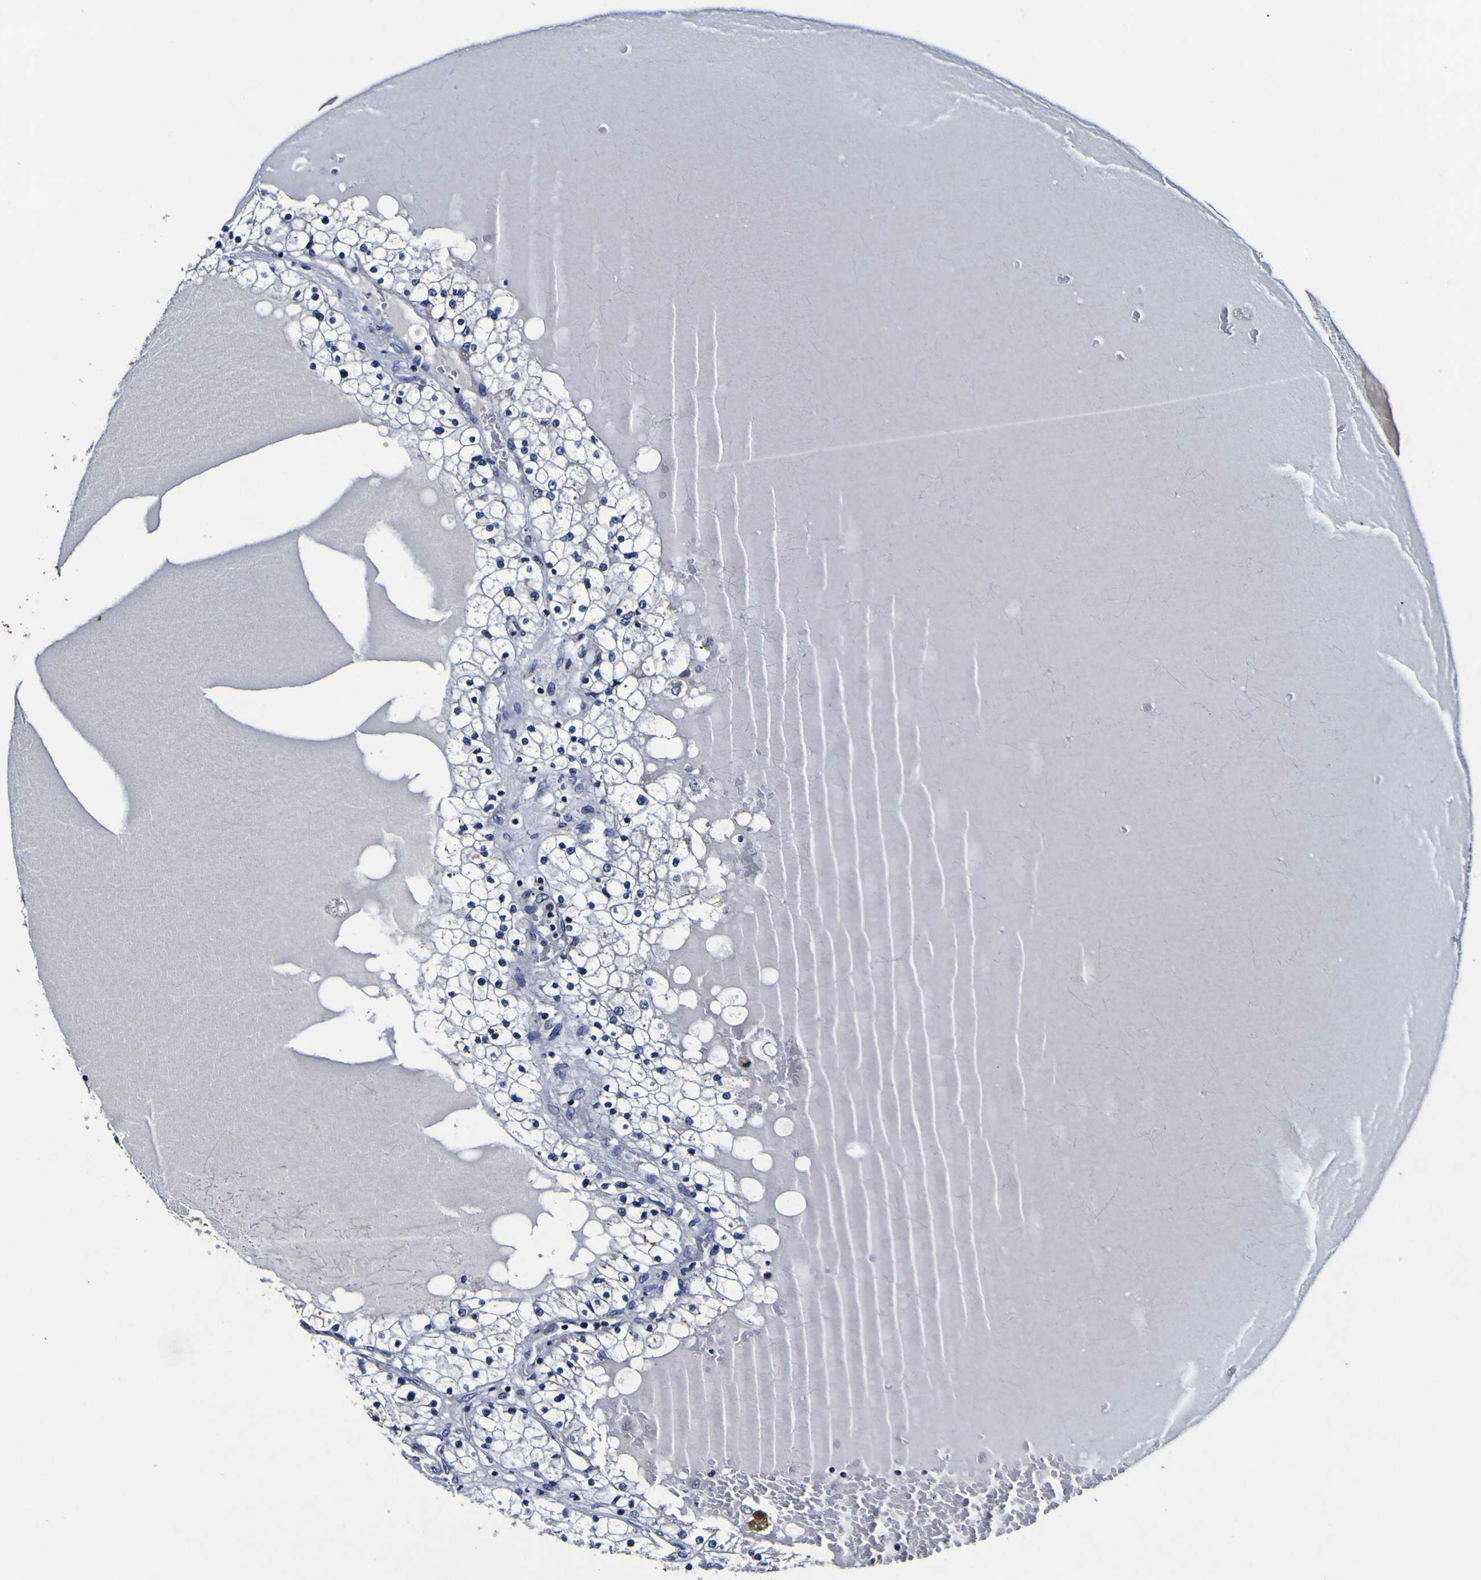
{"staining": {"intensity": "negative", "quantity": "none", "location": "none"}, "tissue": "renal cancer", "cell_type": "Tumor cells", "image_type": "cancer", "snomed": [{"axis": "morphology", "description": "Adenocarcinoma, NOS"}, {"axis": "topography", "description": "Kidney"}], "caption": "DAB (3,3'-diaminobenzidine) immunohistochemical staining of human adenocarcinoma (renal) shows no significant expression in tumor cells.", "gene": "PANK4", "patient": {"sex": "male", "age": 68}}